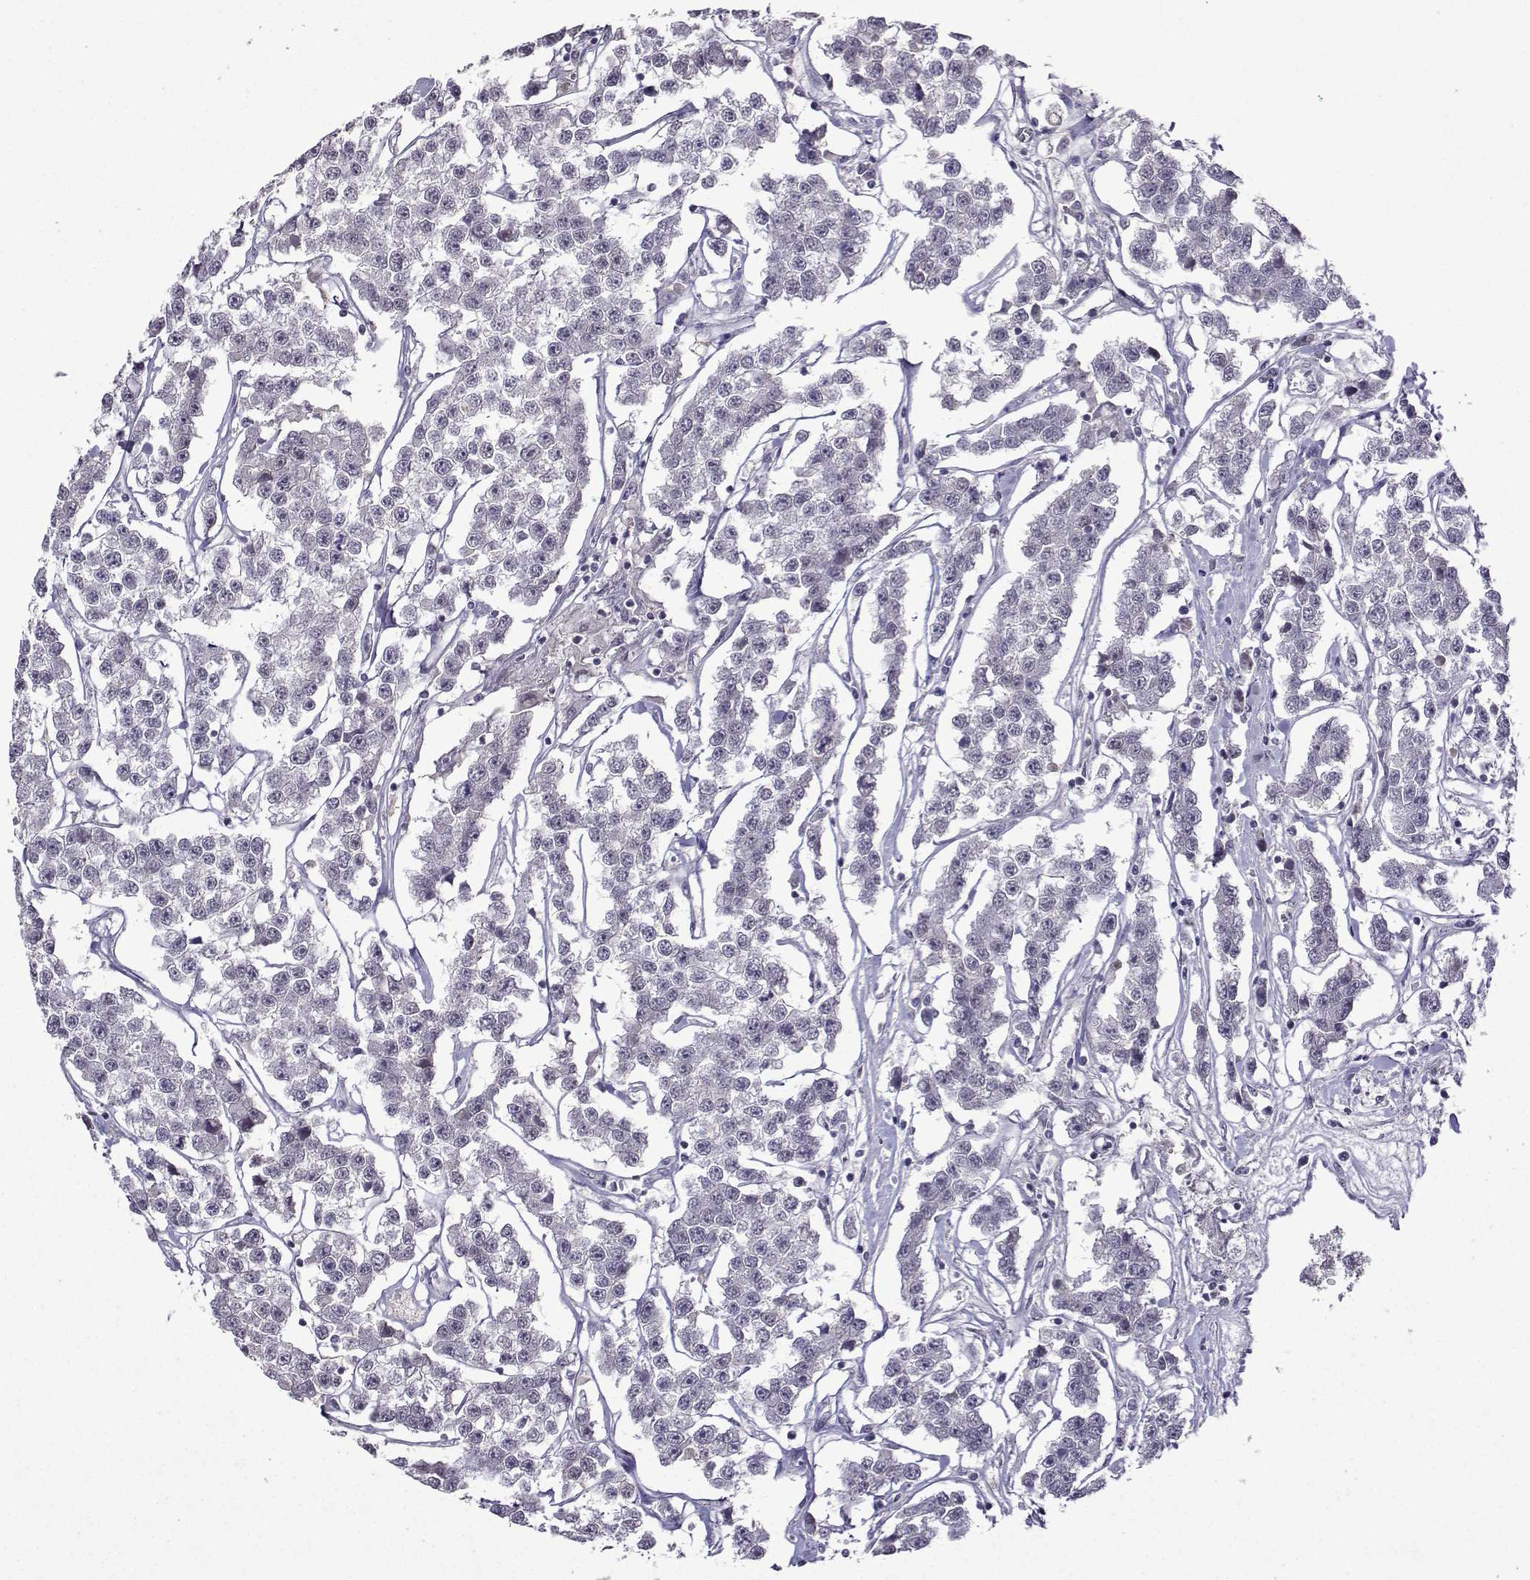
{"staining": {"intensity": "negative", "quantity": "none", "location": "none"}, "tissue": "testis cancer", "cell_type": "Tumor cells", "image_type": "cancer", "snomed": [{"axis": "morphology", "description": "Seminoma, NOS"}, {"axis": "topography", "description": "Testis"}], "caption": "DAB (3,3'-diaminobenzidine) immunohistochemical staining of human testis cancer shows no significant staining in tumor cells.", "gene": "CCL28", "patient": {"sex": "male", "age": 59}}